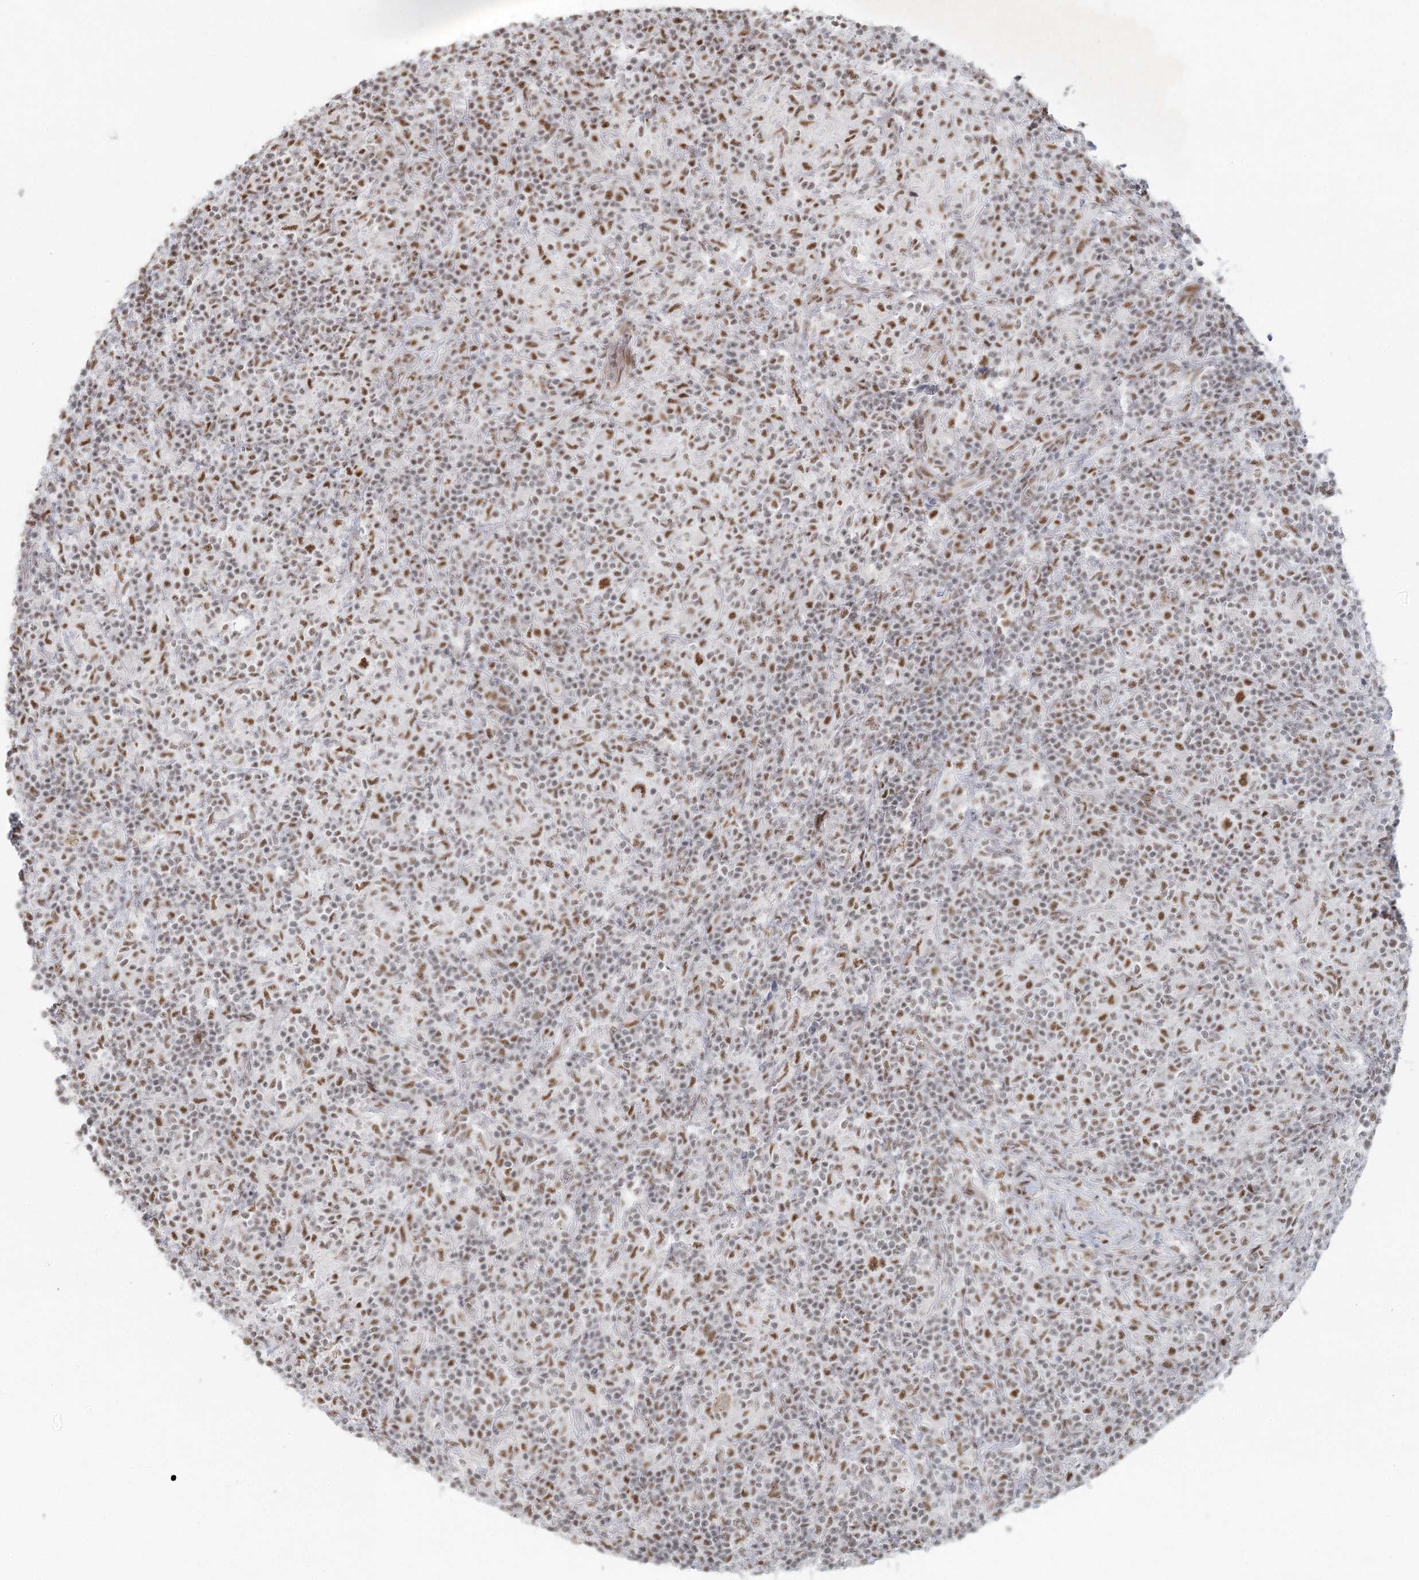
{"staining": {"intensity": "moderate", "quantity": ">75%", "location": "nuclear"}, "tissue": "lymphoma", "cell_type": "Tumor cells", "image_type": "cancer", "snomed": [{"axis": "morphology", "description": "Hodgkin's disease, NOS"}, {"axis": "topography", "description": "Lymph node"}], "caption": "Lymphoma stained with DAB (3,3'-diaminobenzidine) immunohistochemistry reveals medium levels of moderate nuclear expression in approximately >75% of tumor cells.", "gene": "U2SURP", "patient": {"sex": "male", "age": 70}}